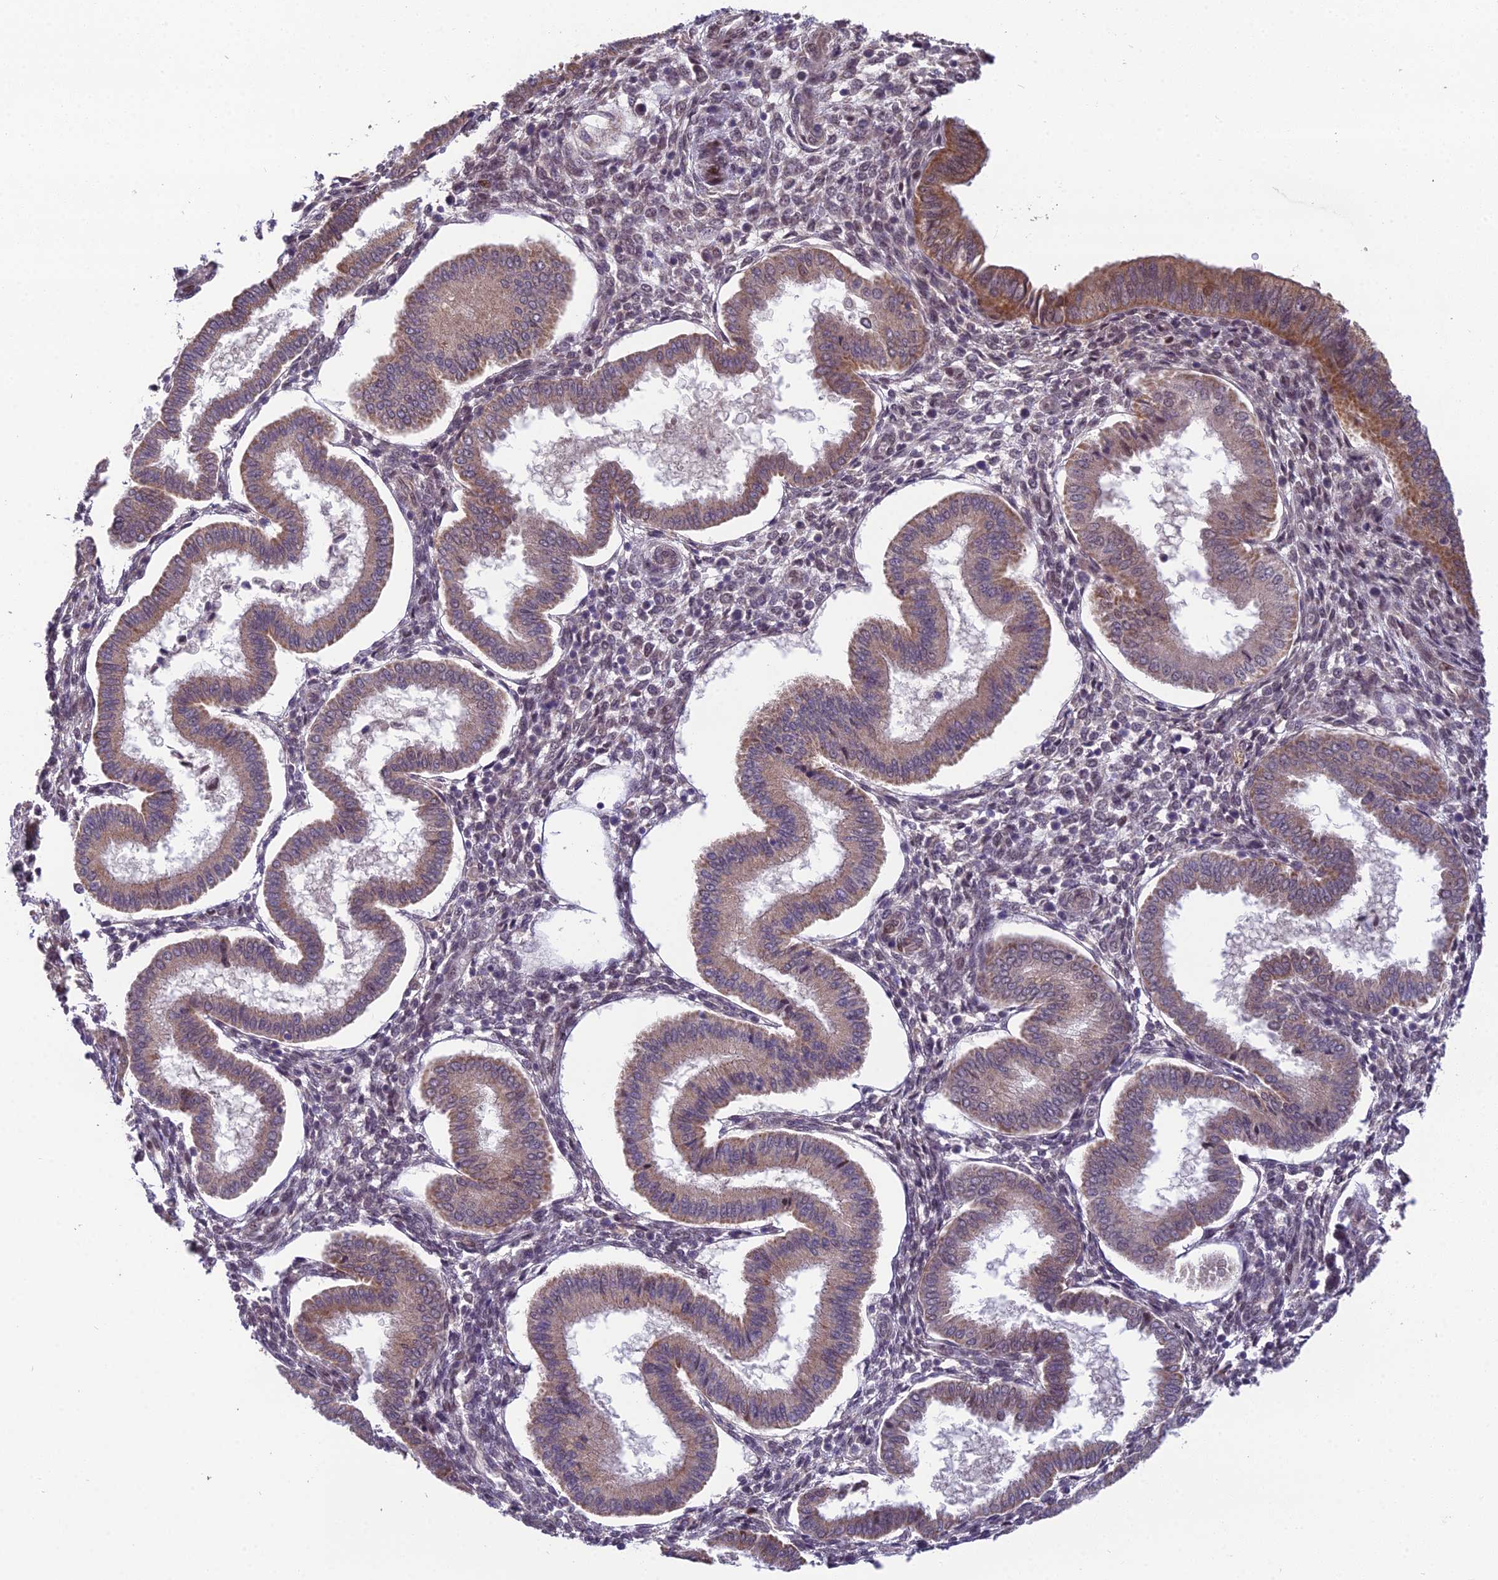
{"staining": {"intensity": "negative", "quantity": "none", "location": "none"}, "tissue": "endometrium", "cell_type": "Cells in endometrial stroma", "image_type": "normal", "snomed": [{"axis": "morphology", "description": "Normal tissue, NOS"}, {"axis": "topography", "description": "Endometrium"}], "caption": "High power microscopy image of an immunohistochemistry (IHC) histopathology image of benign endometrium, revealing no significant positivity in cells in endometrial stroma. (Brightfield microscopy of DAB (3,3'-diaminobenzidine) immunohistochemistry at high magnification).", "gene": "CYP2R1", "patient": {"sex": "female", "age": 24}}